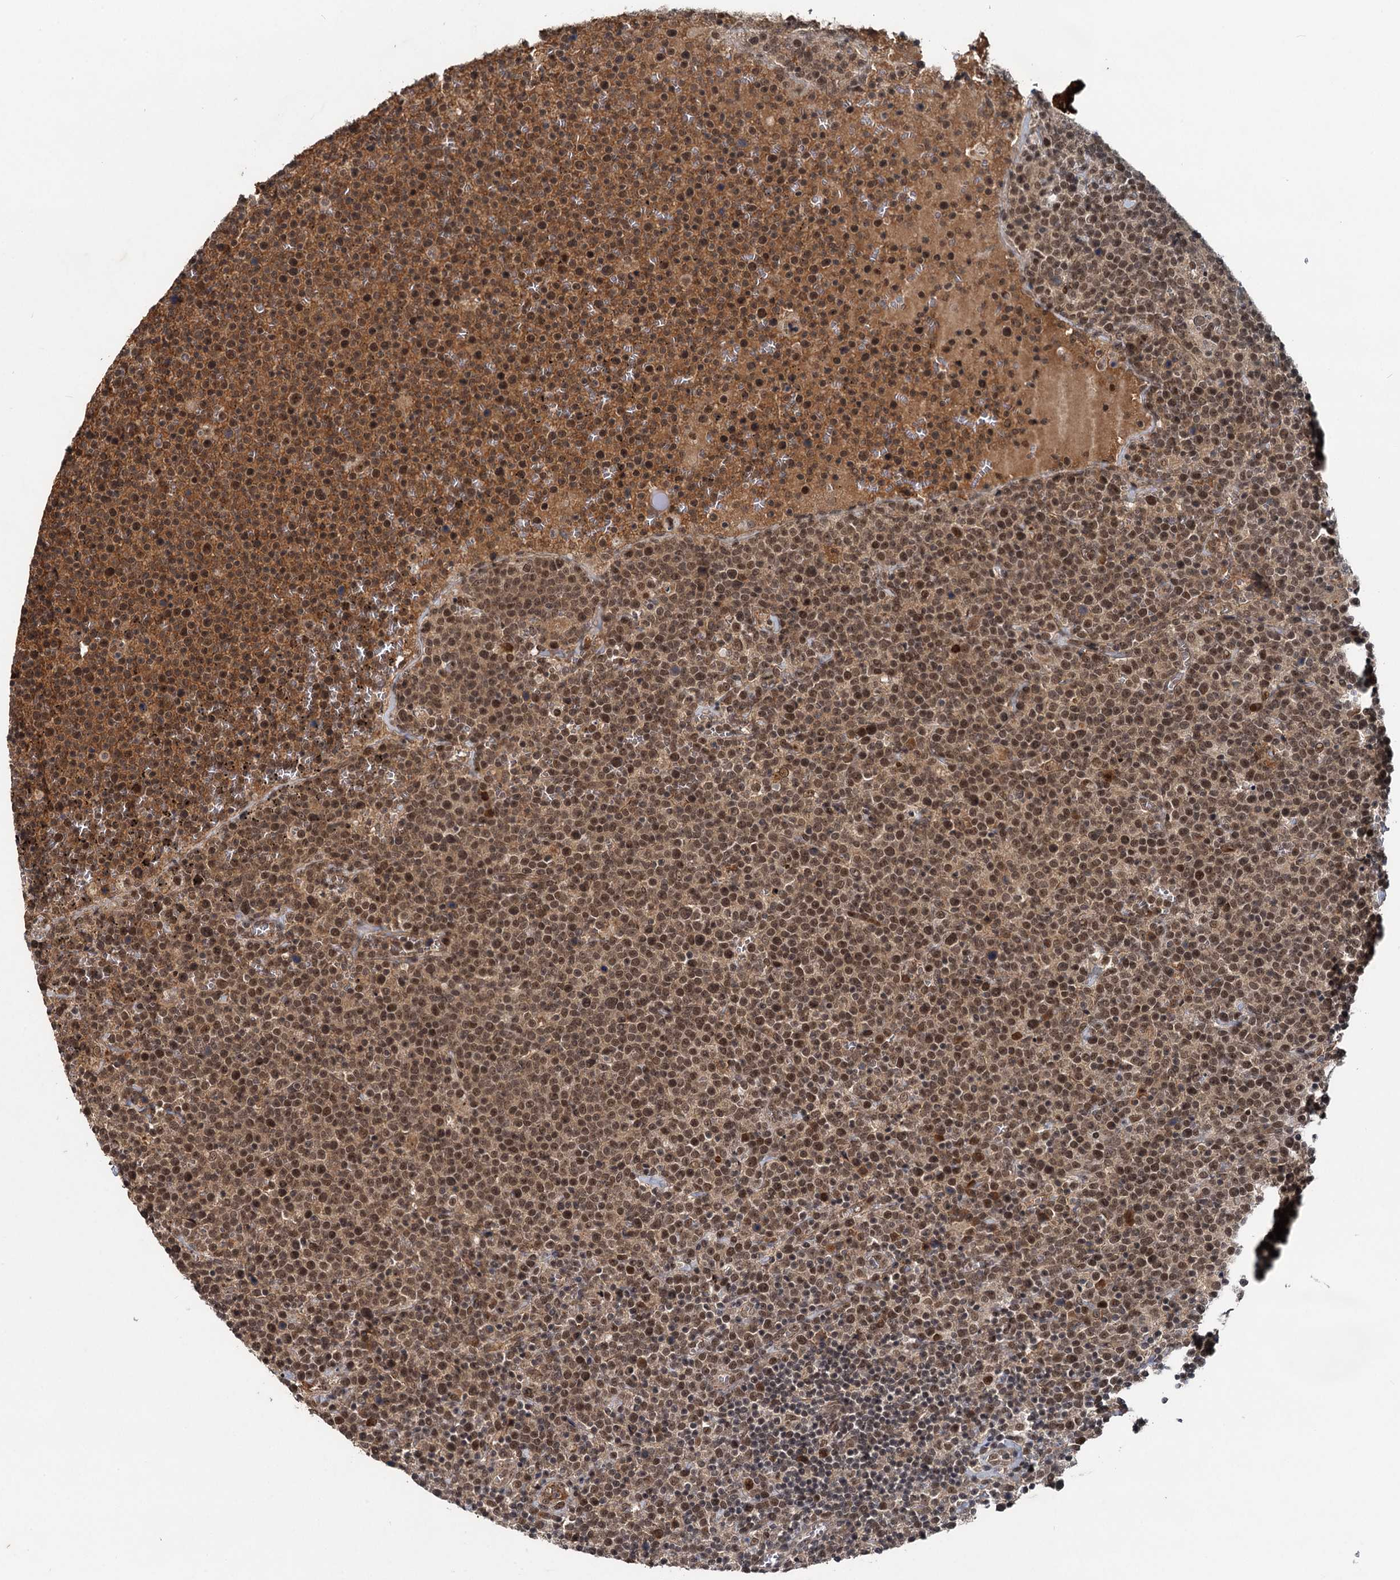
{"staining": {"intensity": "moderate", "quantity": ">75%", "location": "nuclear"}, "tissue": "lymphoma", "cell_type": "Tumor cells", "image_type": "cancer", "snomed": [{"axis": "morphology", "description": "Malignant lymphoma, non-Hodgkin's type, High grade"}, {"axis": "topography", "description": "Lymph node"}], "caption": "Moderate nuclear positivity for a protein is identified in about >75% of tumor cells of high-grade malignant lymphoma, non-Hodgkin's type using immunohistochemistry.", "gene": "RITA1", "patient": {"sex": "male", "age": 61}}